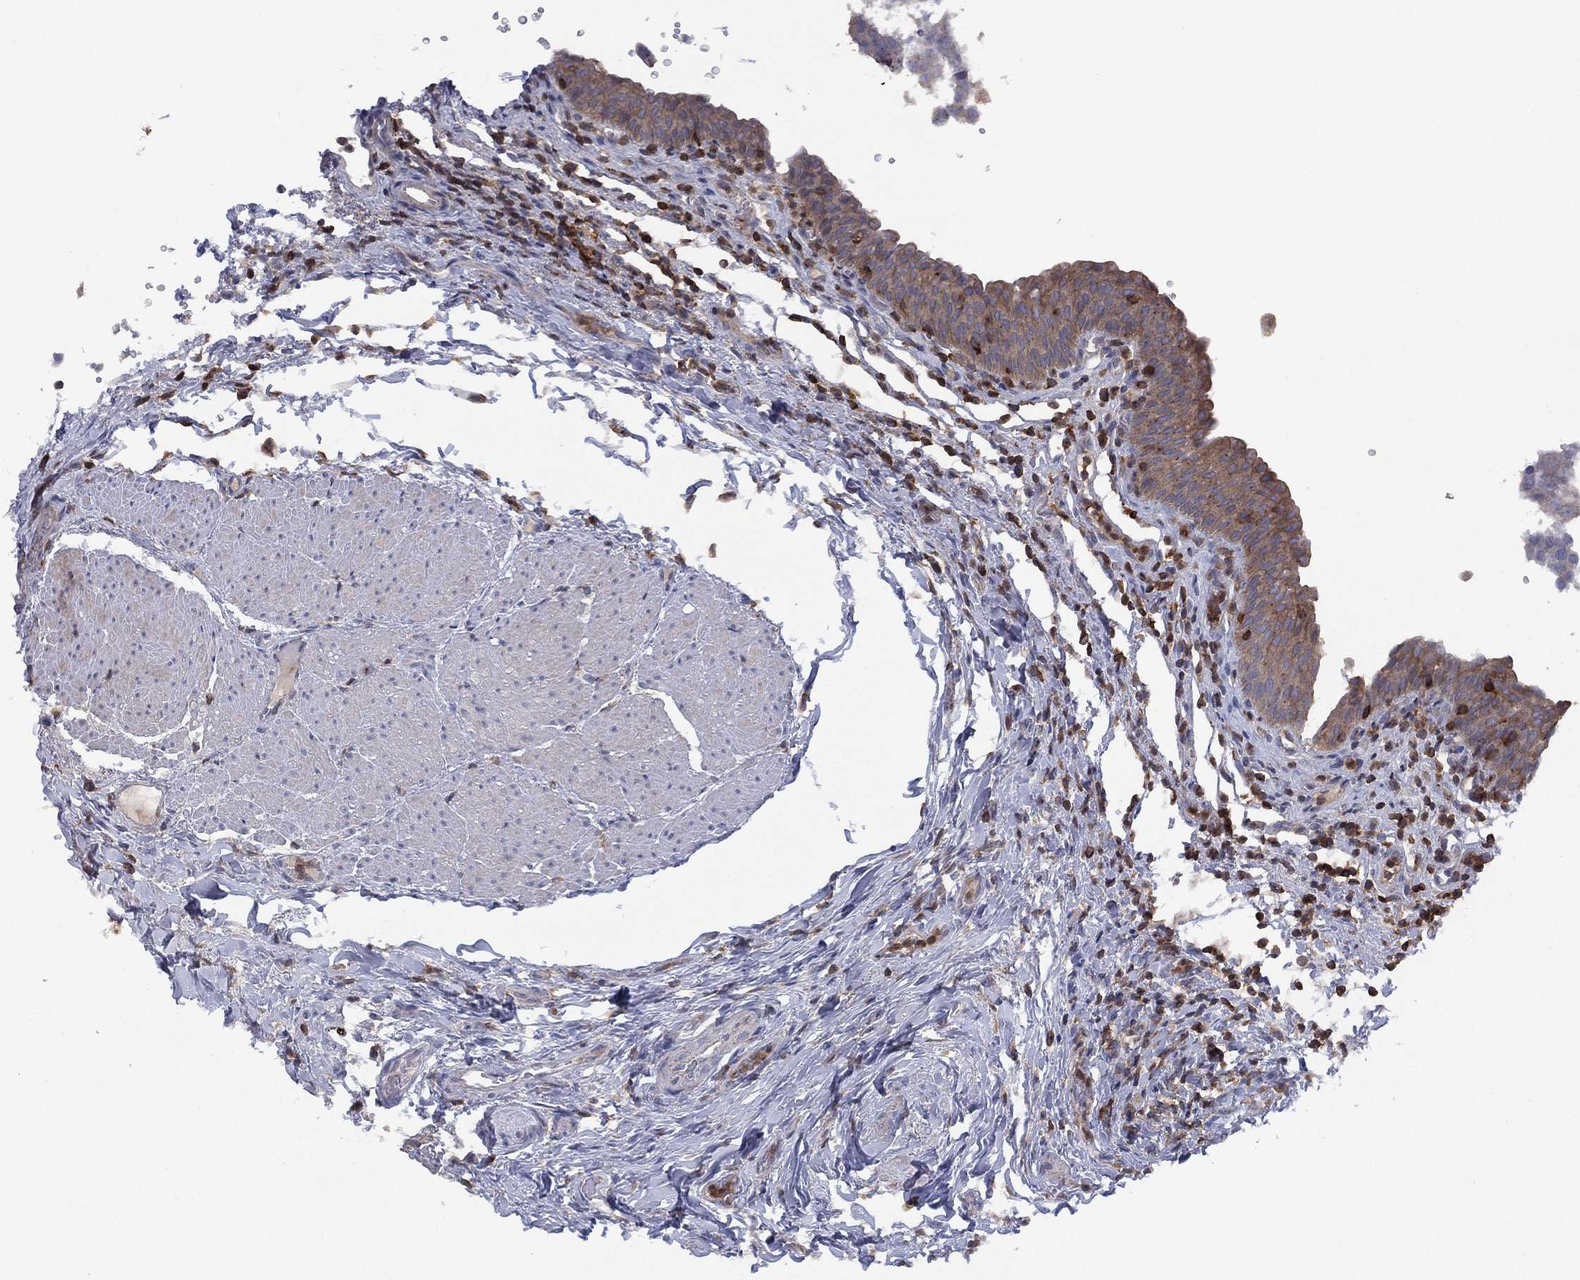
{"staining": {"intensity": "moderate", "quantity": "<25%", "location": "cytoplasmic/membranous"}, "tissue": "urinary bladder", "cell_type": "Urothelial cells", "image_type": "normal", "snomed": [{"axis": "morphology", "description": "Normal tissue, NOS"}, {"axis": "topography", "description": "Urinary bladder"}], "caption": "Urinary bladder stained for a protein (brown) exhibits moderate cytoplasmic/membranous positive staining in approximately <25% of urothelial cells.", "gene": "DOCK8", "patient": {"sex": "male", "age": 66}}